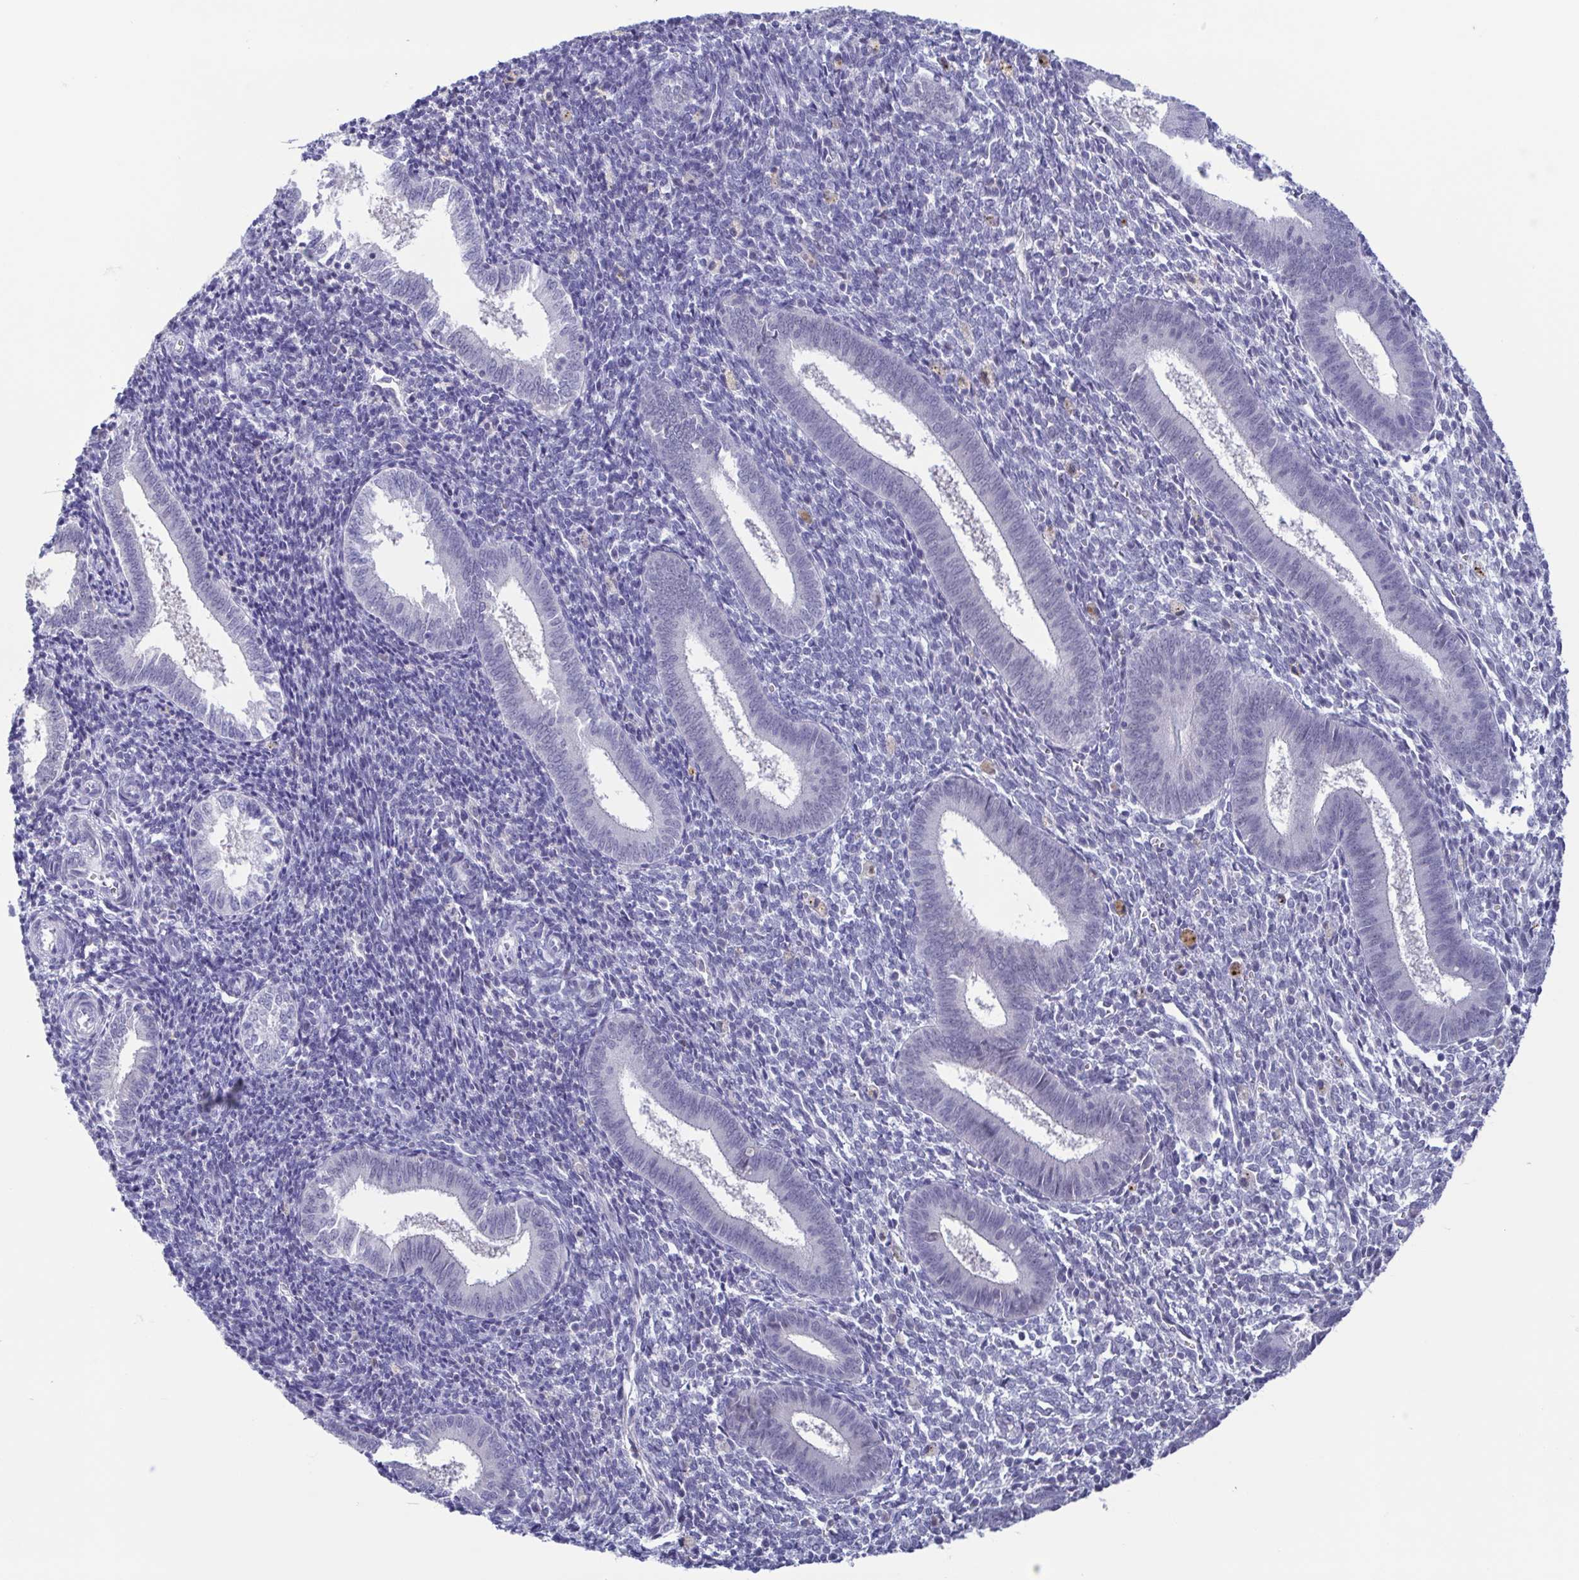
{"staining": {"intensity": "negative", "quantity": "none", "location": "none"}, "tissue": "endometrium", "cell_type": "Cells in endometrial stroma", "image_type": "normal", "snomed": [{"axis": "morphology", "description": "Normal tissue, NOS"}, {"axis": "topography", "description": "Endometrium"}], "caption": "DAB (3,3'-diaminobenzidine) immunohistochemical staining of normal human endometrium shows no significant staining in cells in endometrial stroma. The staining is performed using DAB brown chromogen with nuclei counter-stained in using hematoxylin.", "gene": "PERM1", "patient": {"sex": "female", "age": 25}}